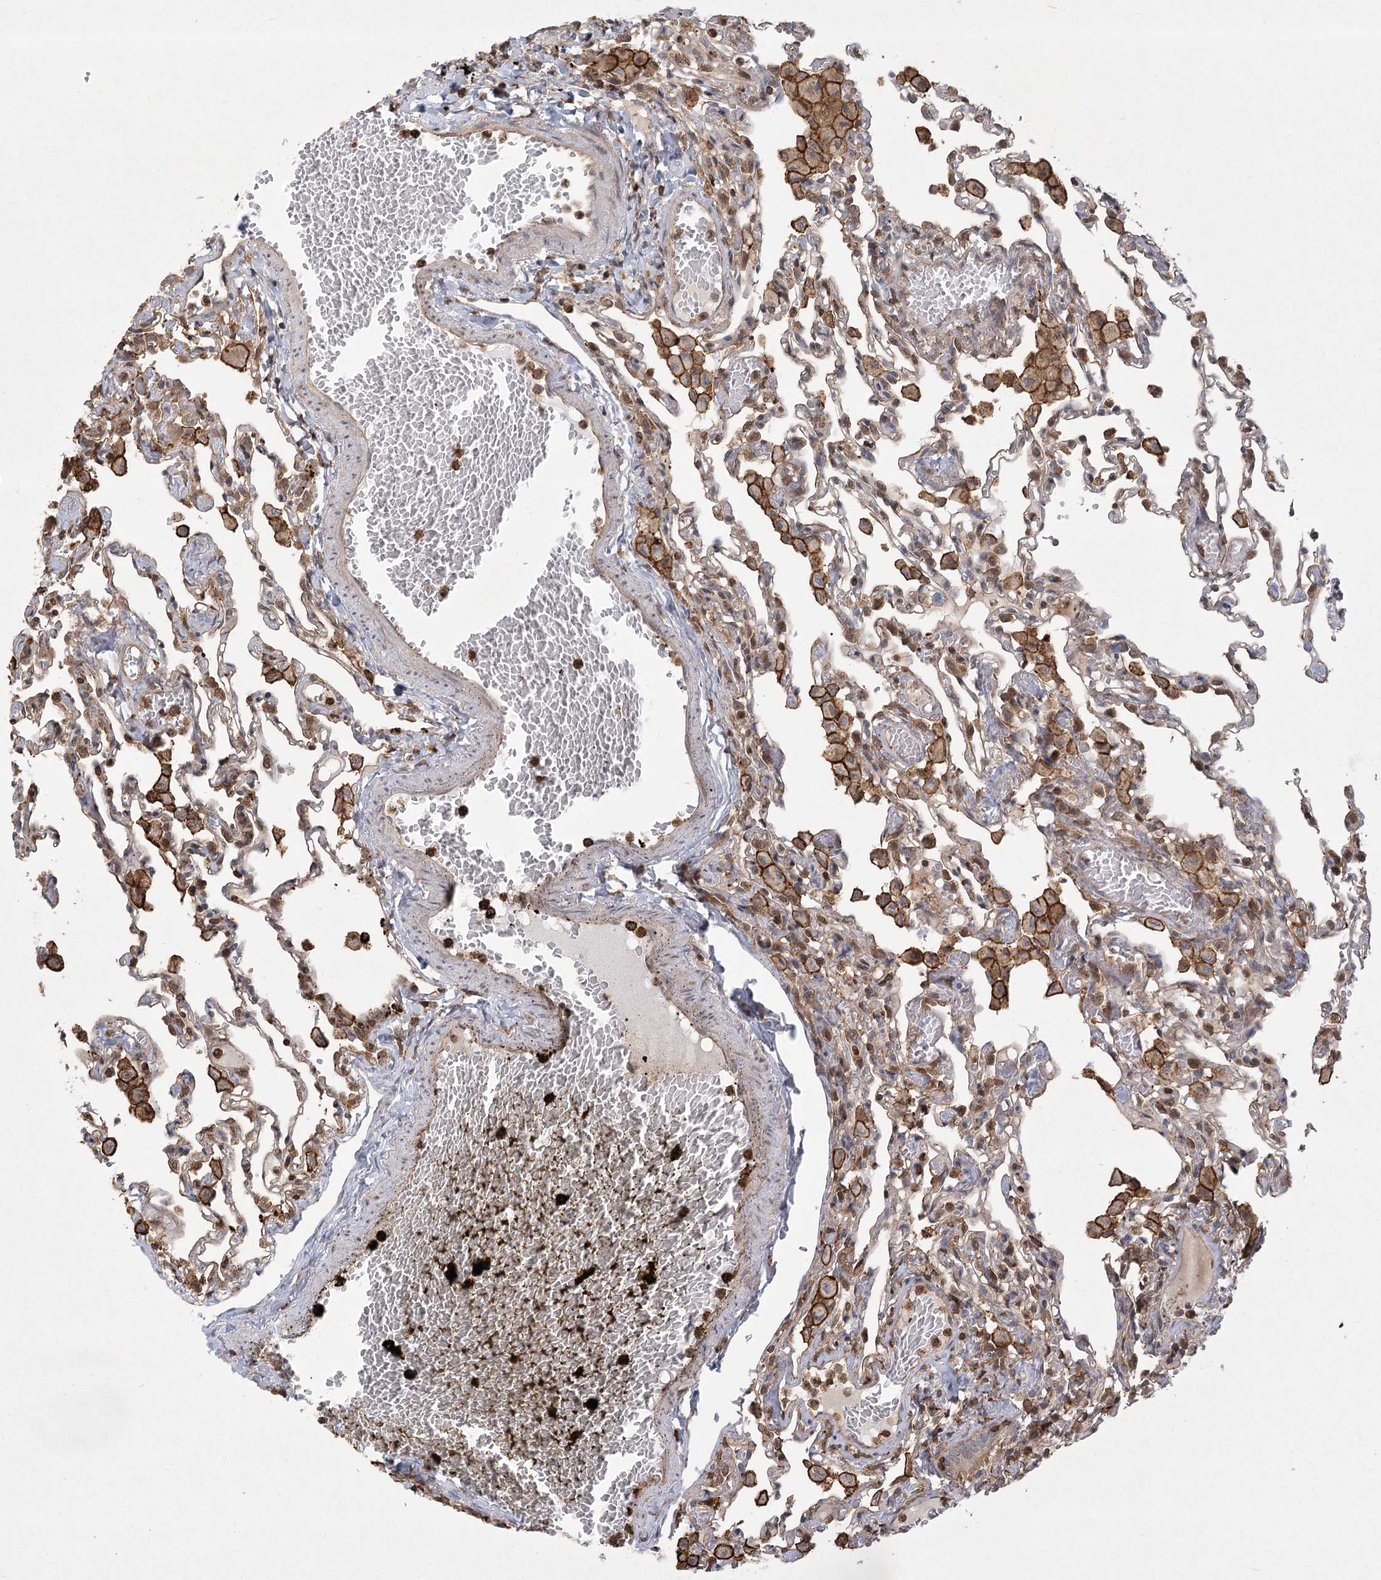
{"staining": {"intensity": "negative", "quantity": "none", "location": "none"}, "tissue": "lung", "cell_type": "Alveolar cells", "image_type": "normal", "snomed": [{"axis": "morphology", "description": "Normal tissue, NOS"}, {"axis": "topography", "description": "Bronchus"}, {"axis": "topography", "description": "Lung"}], "caption": "This is a histopathology image of IHC staining of unremarkable lung, which shows no expression in alveolar cells. The staining was performed using DAB (3,3'-diaminobenzidine) to visualize the protein expression in brown, while the nuclei were stained in blue with hematoxylin (Magnification: 20x).", "gene": "MEPE", "patient": {"sex": "female", "age": 49}}